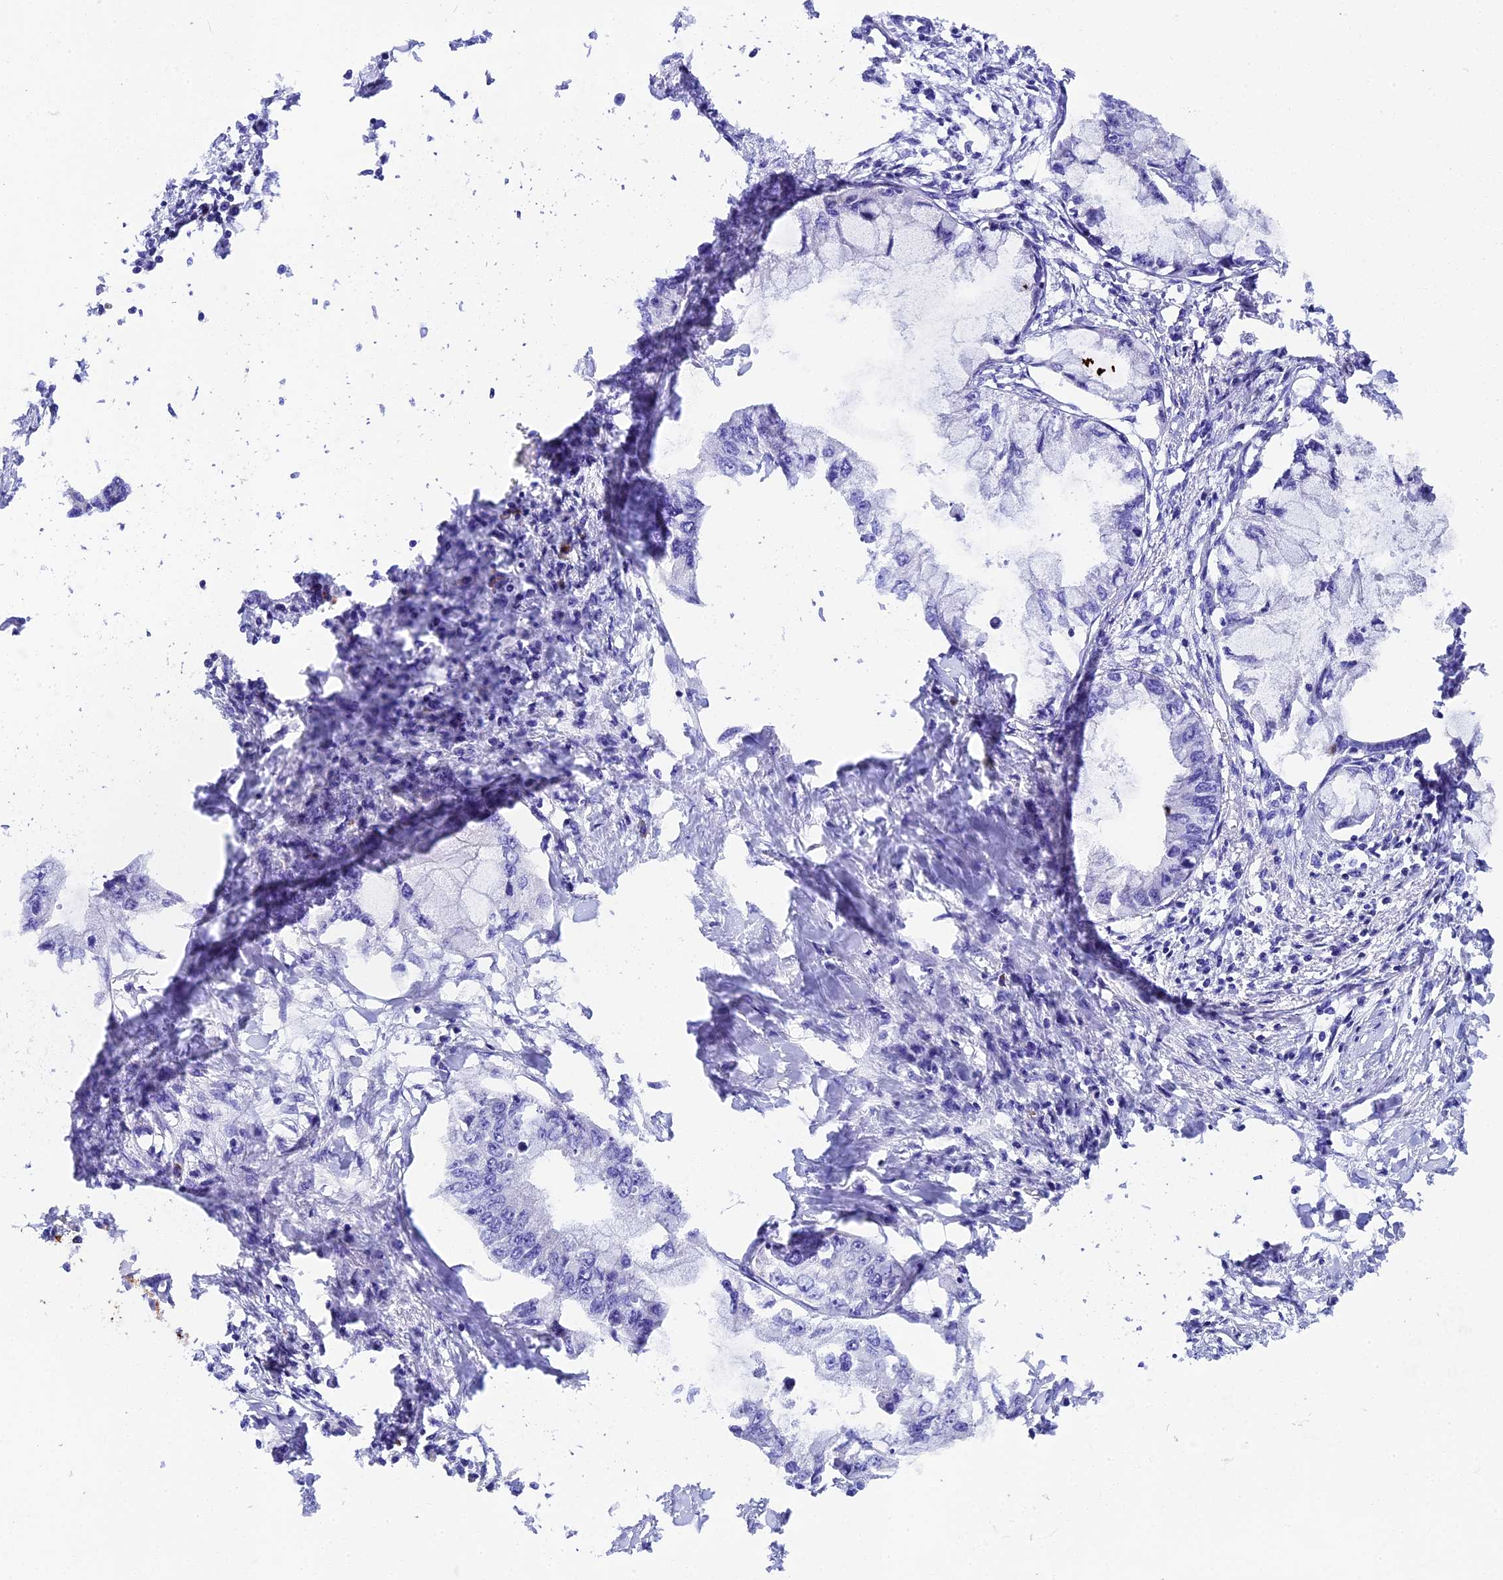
{"staining": {"intensity": "negative", "quantity": "none", "location": "none"}, "tissue": "pancreatic cancer", "cell_type": "Tumor cells", "image_type": "cancer", "snomed": [{"axis": "morphology", "description": "Adenocarcinoma, NOS"}, {"axis": "topography", "description": "Pancreas"}], "caption": "Adenocarcinoma (pancreatic) was stained to show a protein in brown. There is no significant staining in tumor cells. (Stains: DAB (3,3'-diaminobenzidine) immunohistochemistry with hematoxylin counter stain, Microscopy: brightfield microscopy at high magnification).", "gene": "FKBP11", "patient": {"sex": "male", "age": 48}}